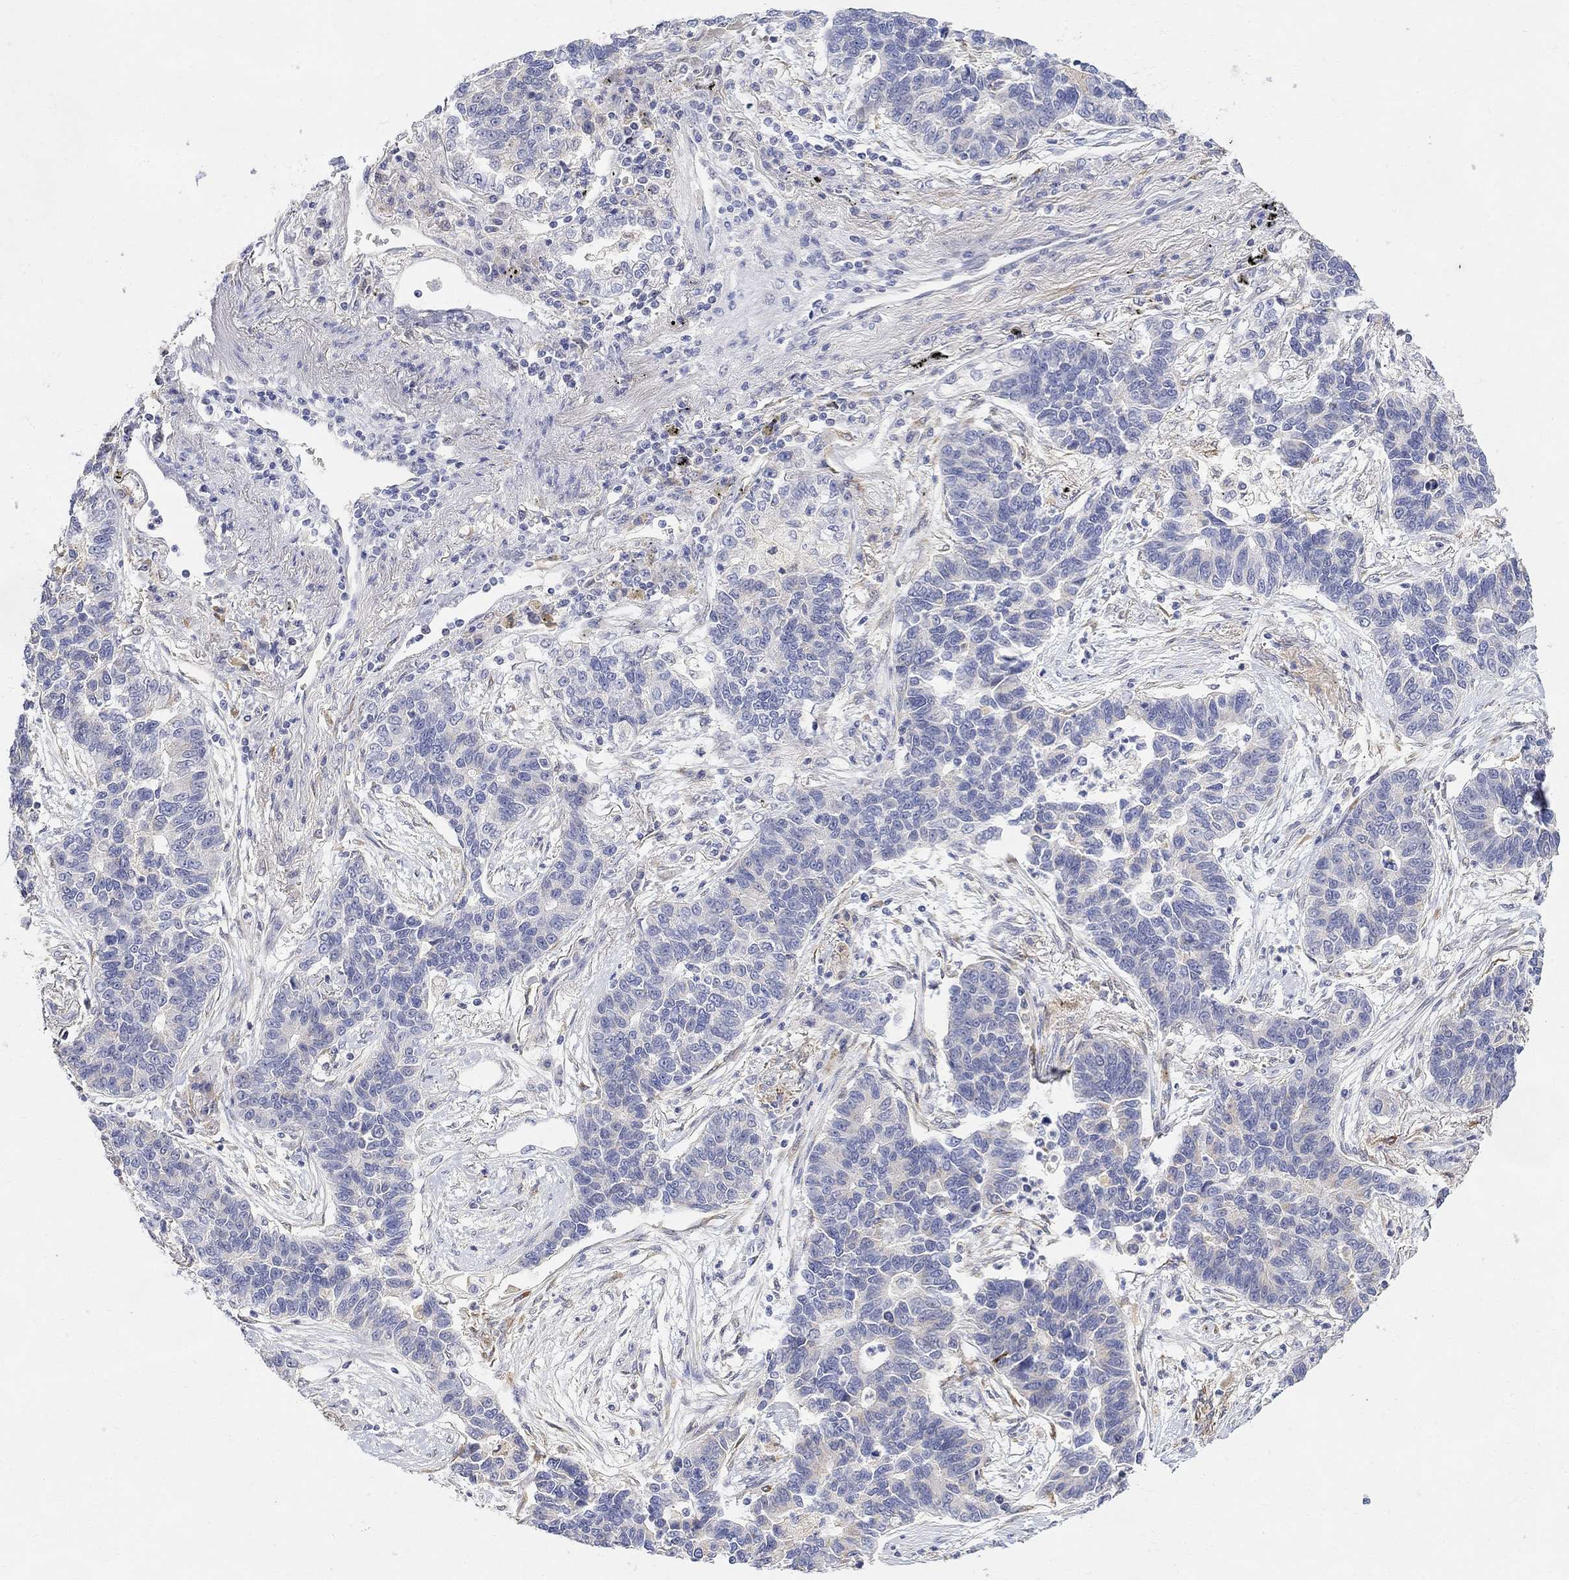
{"staining": {"intensity": "negative", "quantity": "none", "location": "none"}, "tissue": "lung cancer", "cell_type": "Tumor cells", "image_type": "cancer", "snomed": [{"axis": "morphology", "description": "Adenocarcinoma, NOS"}, {"axis": "topography", "description": "Lung"}], "caption": "This is a photomicrograph of immunohistochemistry (IHC) staining of lung adenocarcinoma, which shows no positivity in tumor cells.", "gene": "FNDC5", "patient": {"sex": "female", "age": 57}}